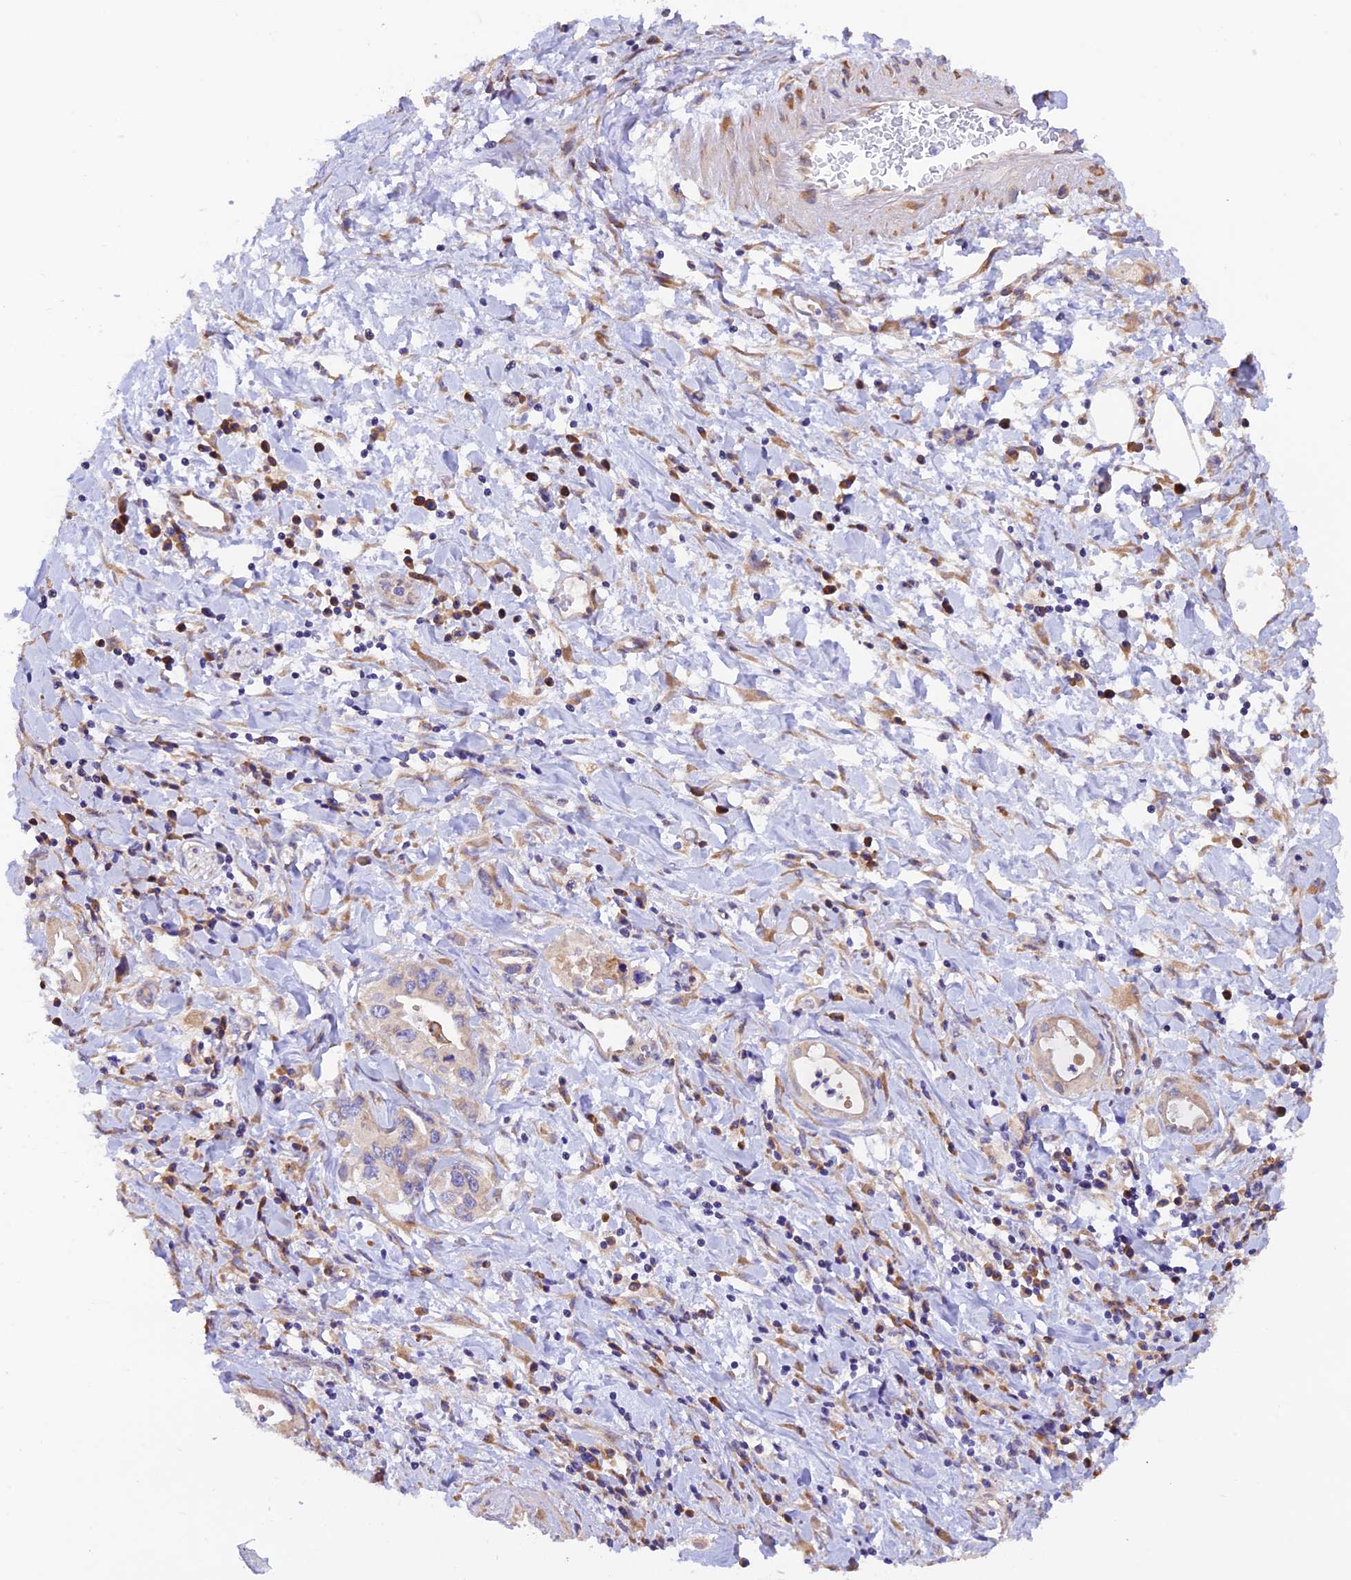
{"staining": {"intensity": "weak", "quantity": "<25%", "location": "cytoplasmic/membranous"}, "tissue": "pancreatic cancer", "cell_type": "Tumor cells", "image_type": "cancer", "snomed": [{"axis": "morphology", "description": "Adenocarcinoma, NOS"}, {"axis": "topography", "description": "Pancreas"}], "caption": "Immunohistochemical staining of human pancreatic adenocarcinoma demonstrates no significant expression in tumor cells.", "gene": "RPL5", "patient": {"sex": "female", "age": 77}}